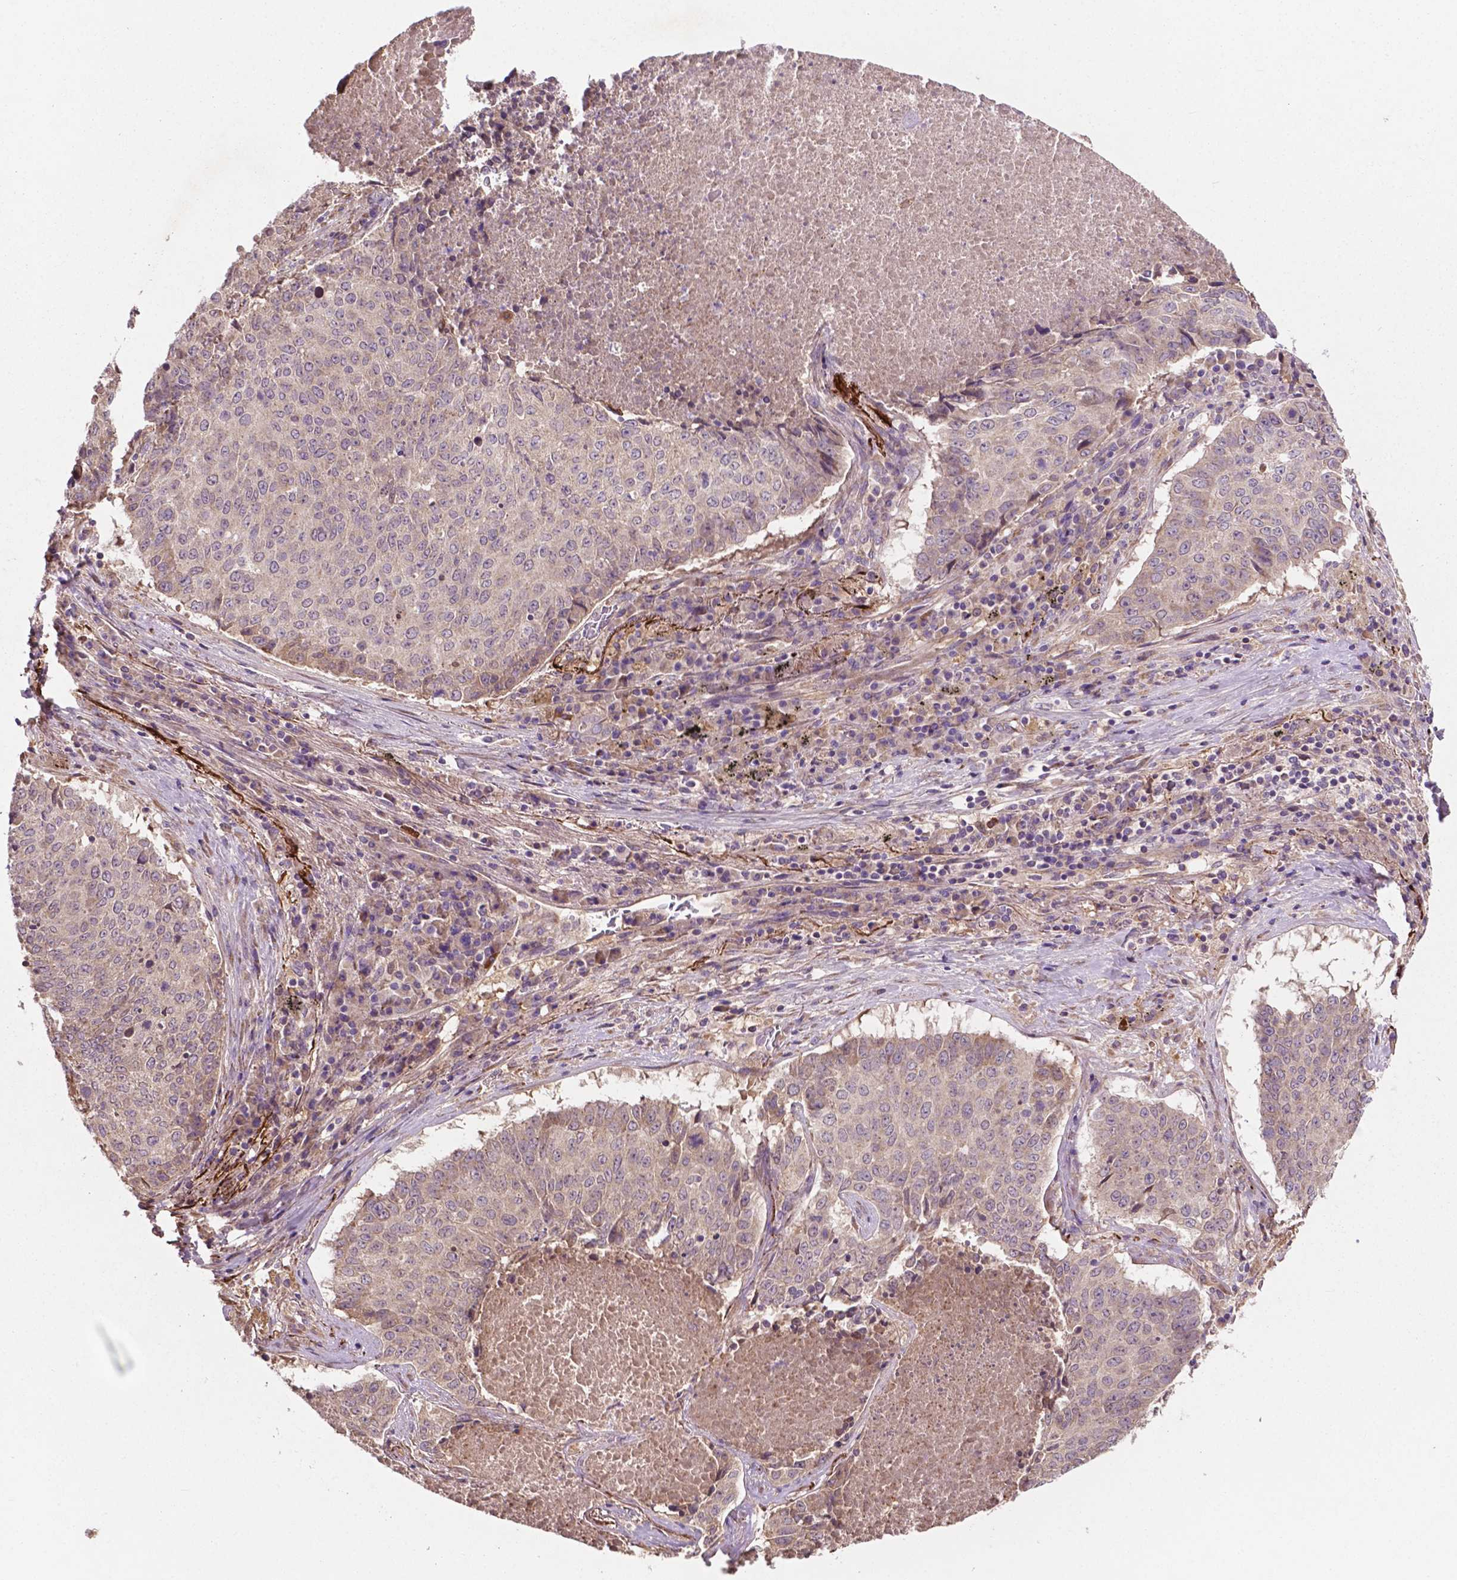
{"staining": {"intensity": "weak", "quantity": "25%-75%", "location": "cytoplasmic/membranous"}, "tissue": "lung cancer", "cell_type": "Tumor cells", "image_type": "cancer", "snomed": [{"axis": "morphology", "description": "Normal tissue, NOS"}, {"axis": "morphology", "description": "Squamous cell carcinoma, NOS"}, {"axis": "topography", "description": "Bronchus"}, {"axis": "topography", "description": "Lung"}], "caption": "Immunohistochemical staining of lung cancer (squamous cell carcinoma) demonstrates low levels of weak cytoplasmic/membranous protein positivity in approximately 25%-75% of tumor cells.", "gene": "GJA9", "patient": {"sex": "male", "age": 64}}